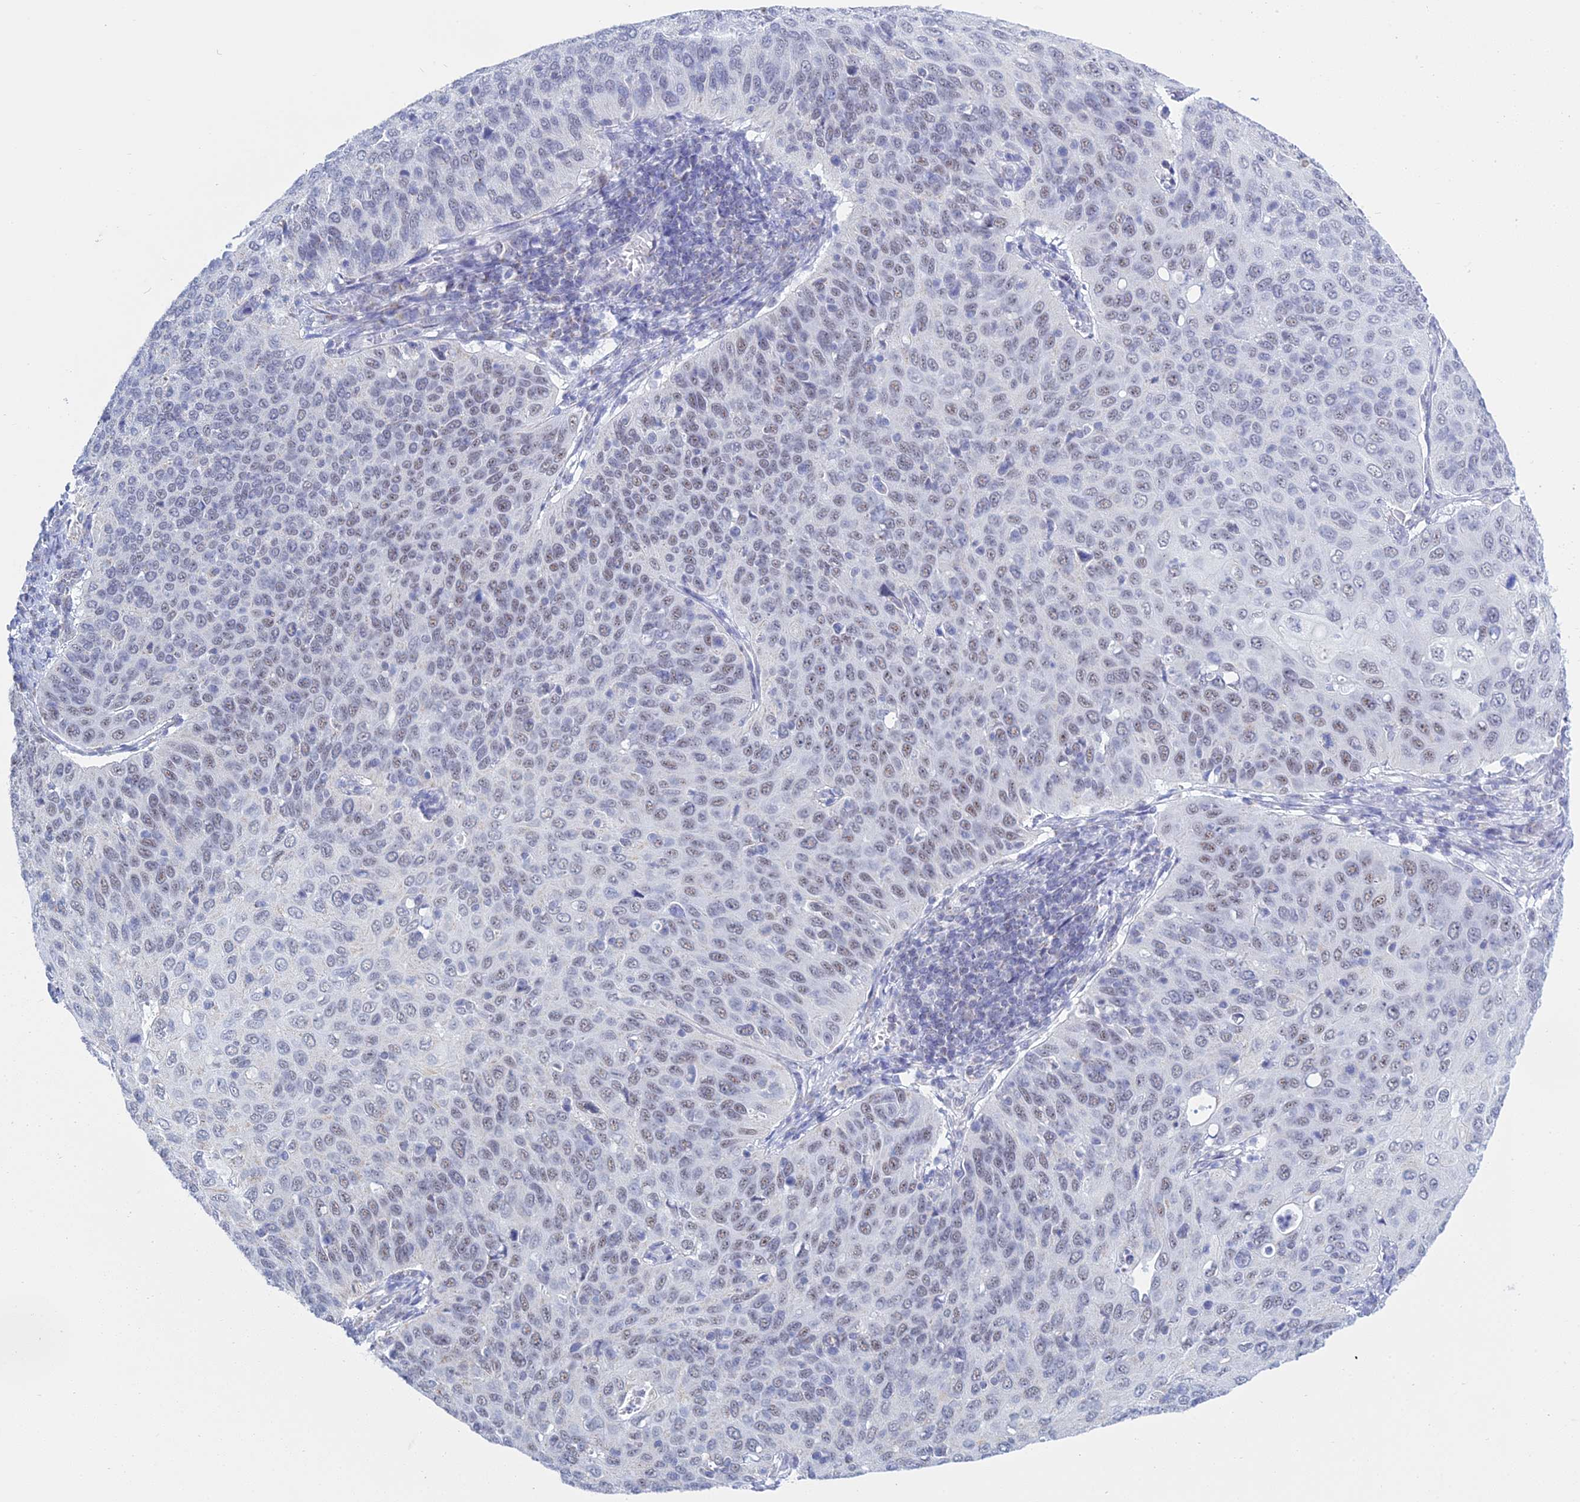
{"staining": {"intensity": "weak", "quantity": "25%-75%", "location": "nuclear"}, "tissue": "cervical cancer", "cell_type": "Tumor cells", "image_type": "cancer", "snomed": [{"axis": "morphology", "description": "Squamous cell carcinoma, NOS"}, {"axis": "topography", "description": "Cervix"}], "caption": "Protein staining reveals weak nuclear expression in about 25%-75% of tumor cells in squamous cell carcinoma (cervical). Using DAB (3,3'-diaminobenzidine) (brown) and hematoxylin (blue) stains, captured at high magnification using brightfield microscopy.", "gene": "KLF14", "patient": {"sex": "female", "age": 36}}